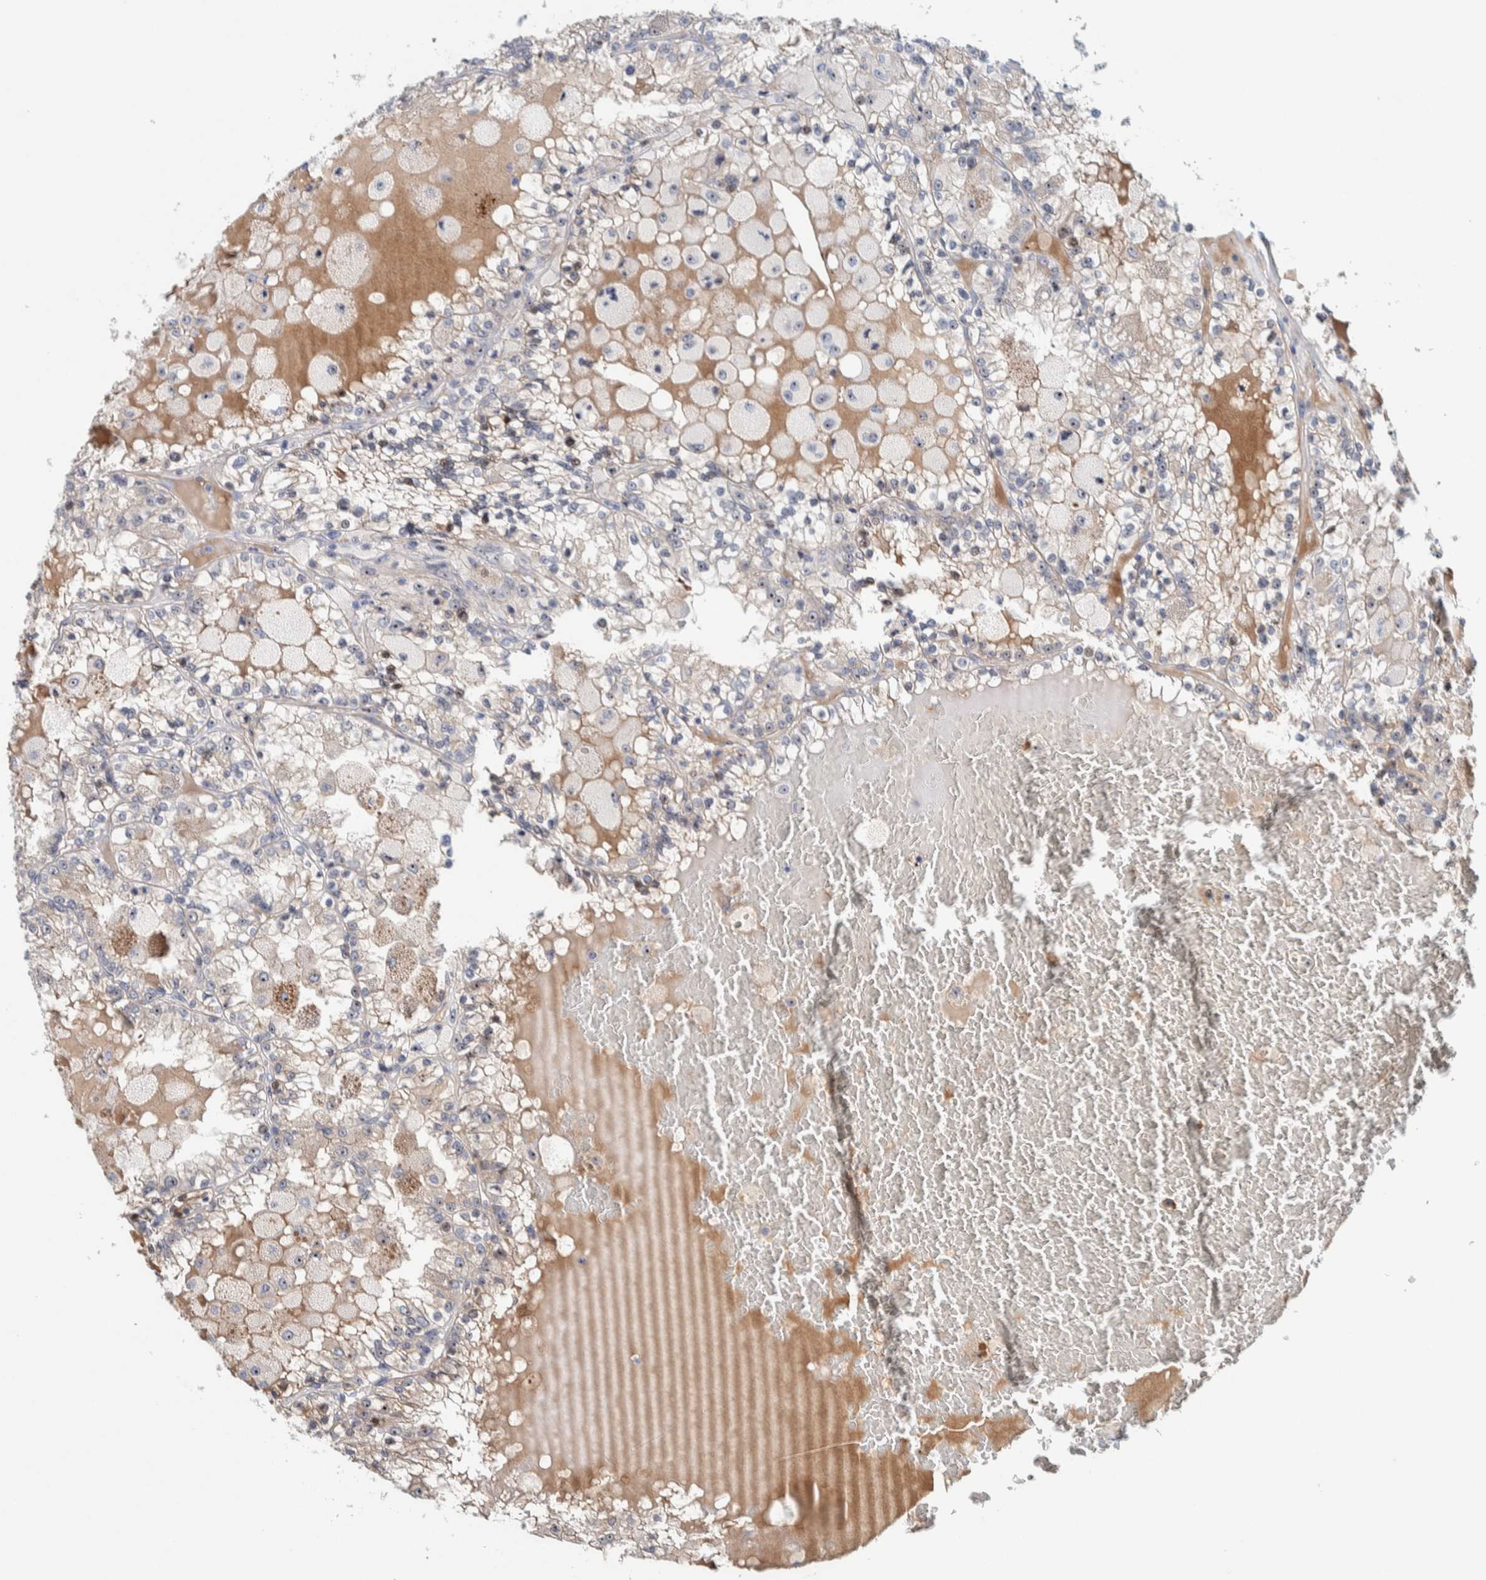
{"staining": {"intensity": "moderate", "quantity": "<25%", "location": "nuclear"}, "tissue": "renal cancer", "cell_type": "Tumor cells", "image_type": "cancer", "snomed": [{"axis": "morphology", "description": "Adenocarcinoma, NOS"}, {"axis": "topography", "description": "Kidney"}], "caption": "Immunohistochemical staining of renal cancer (adenocarcinoma) reveals moderate nuclear protein staining in about <25% of tumor cells. Using DAB (3,3'-diaminobenzidine) (brown) and hematoxylin (blue) stains, captured at high magnification using brightfield microscopy.", "gene": "NOL11", "patient": {"sex": "female", "age": 56}}